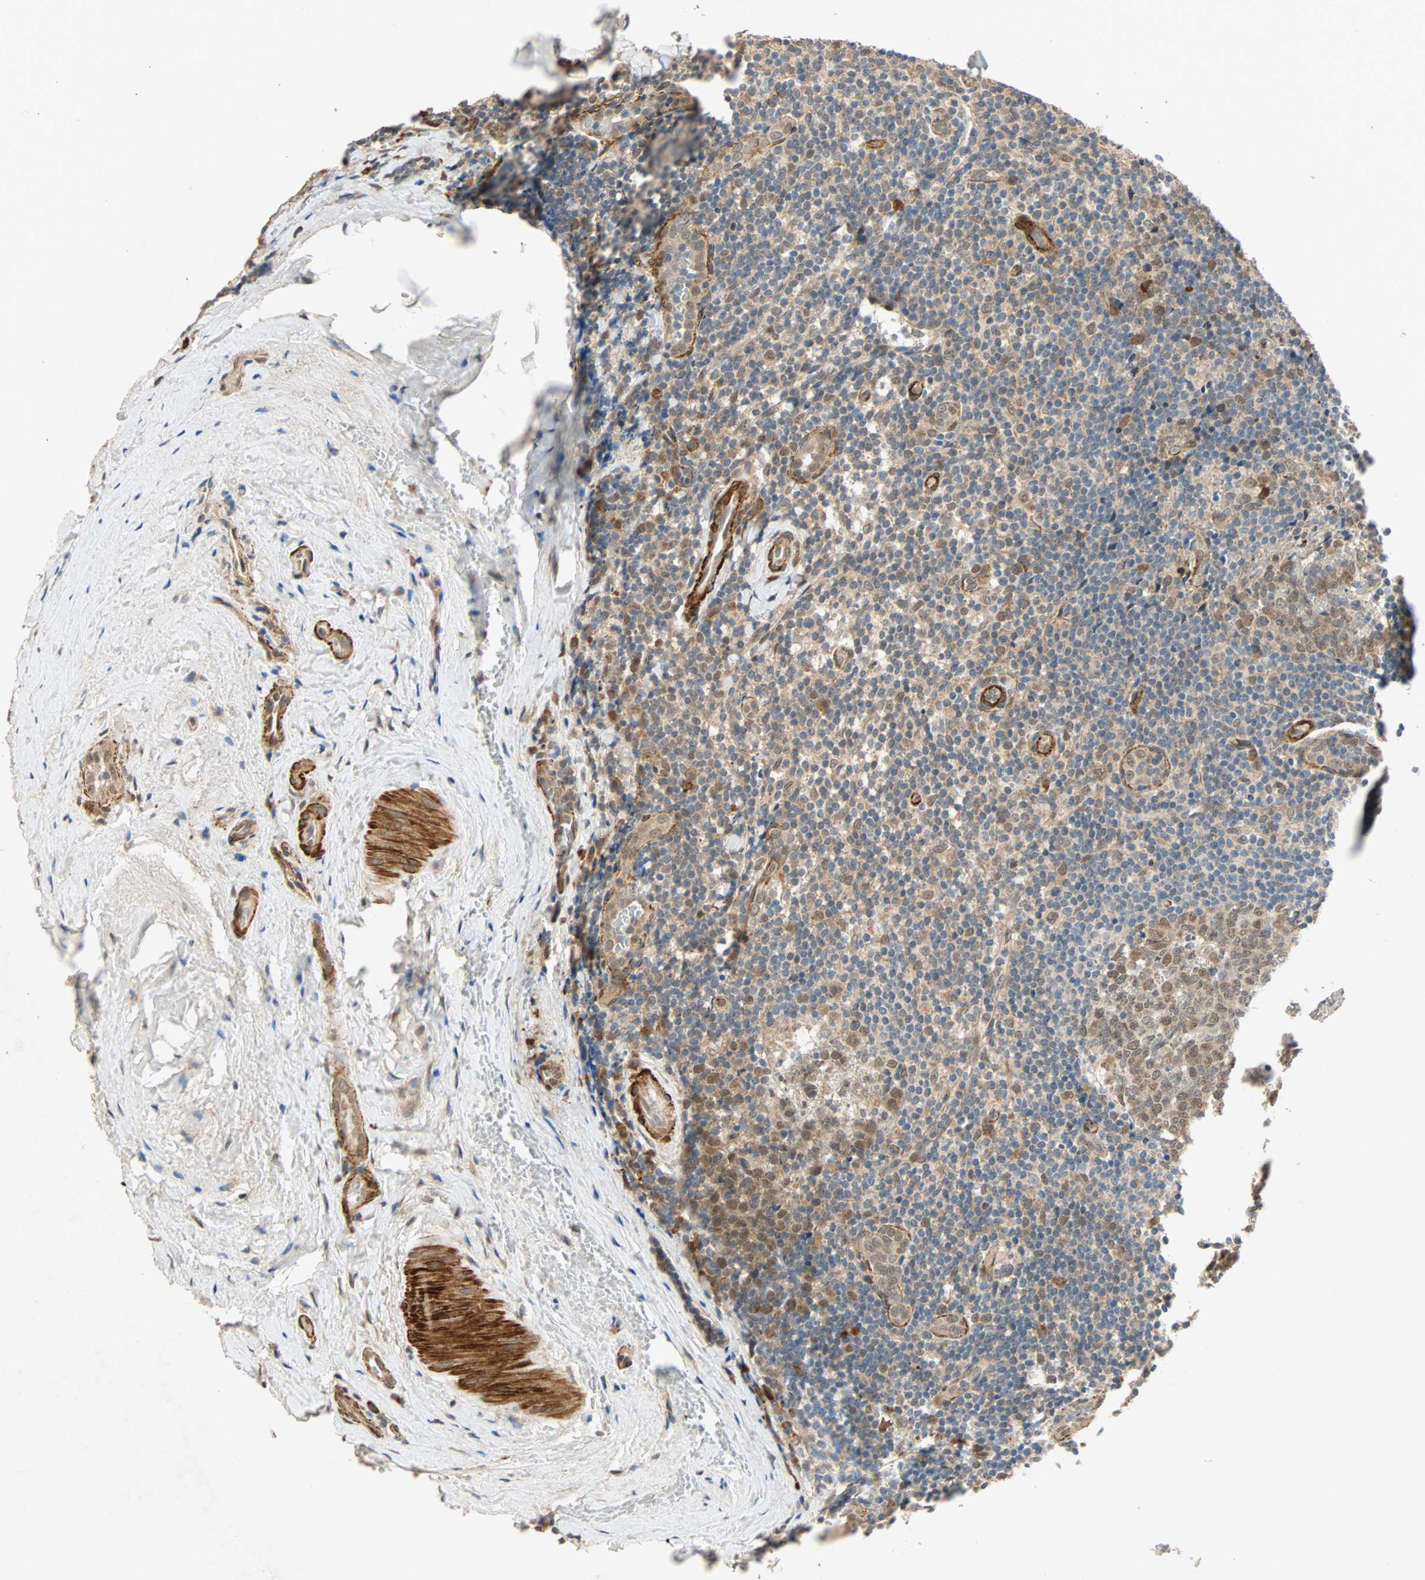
{"staining": {"intensity": "moderate", "quantity": ">75%", "location": "cytoplasmic/membranous"}, "tissue": "tonsil", "cell_type": "Germinal center cells", "image_type": "normal", "snomed": [{"axis": "morphology", "description": "Normal tissue, NOS"}, {"axis": "topography", "description": "Tonsil"}], "caption": "Immunohistochemistry (IHC) micrograph of normal human tonsil stained for a protein (brown), which reveals medium levels of moderate cytoplasmic/membranous expression in approximately >75% of germinal center cells.", "gene": "QSER1", "patient": {"sex": "male", "age": 31}}